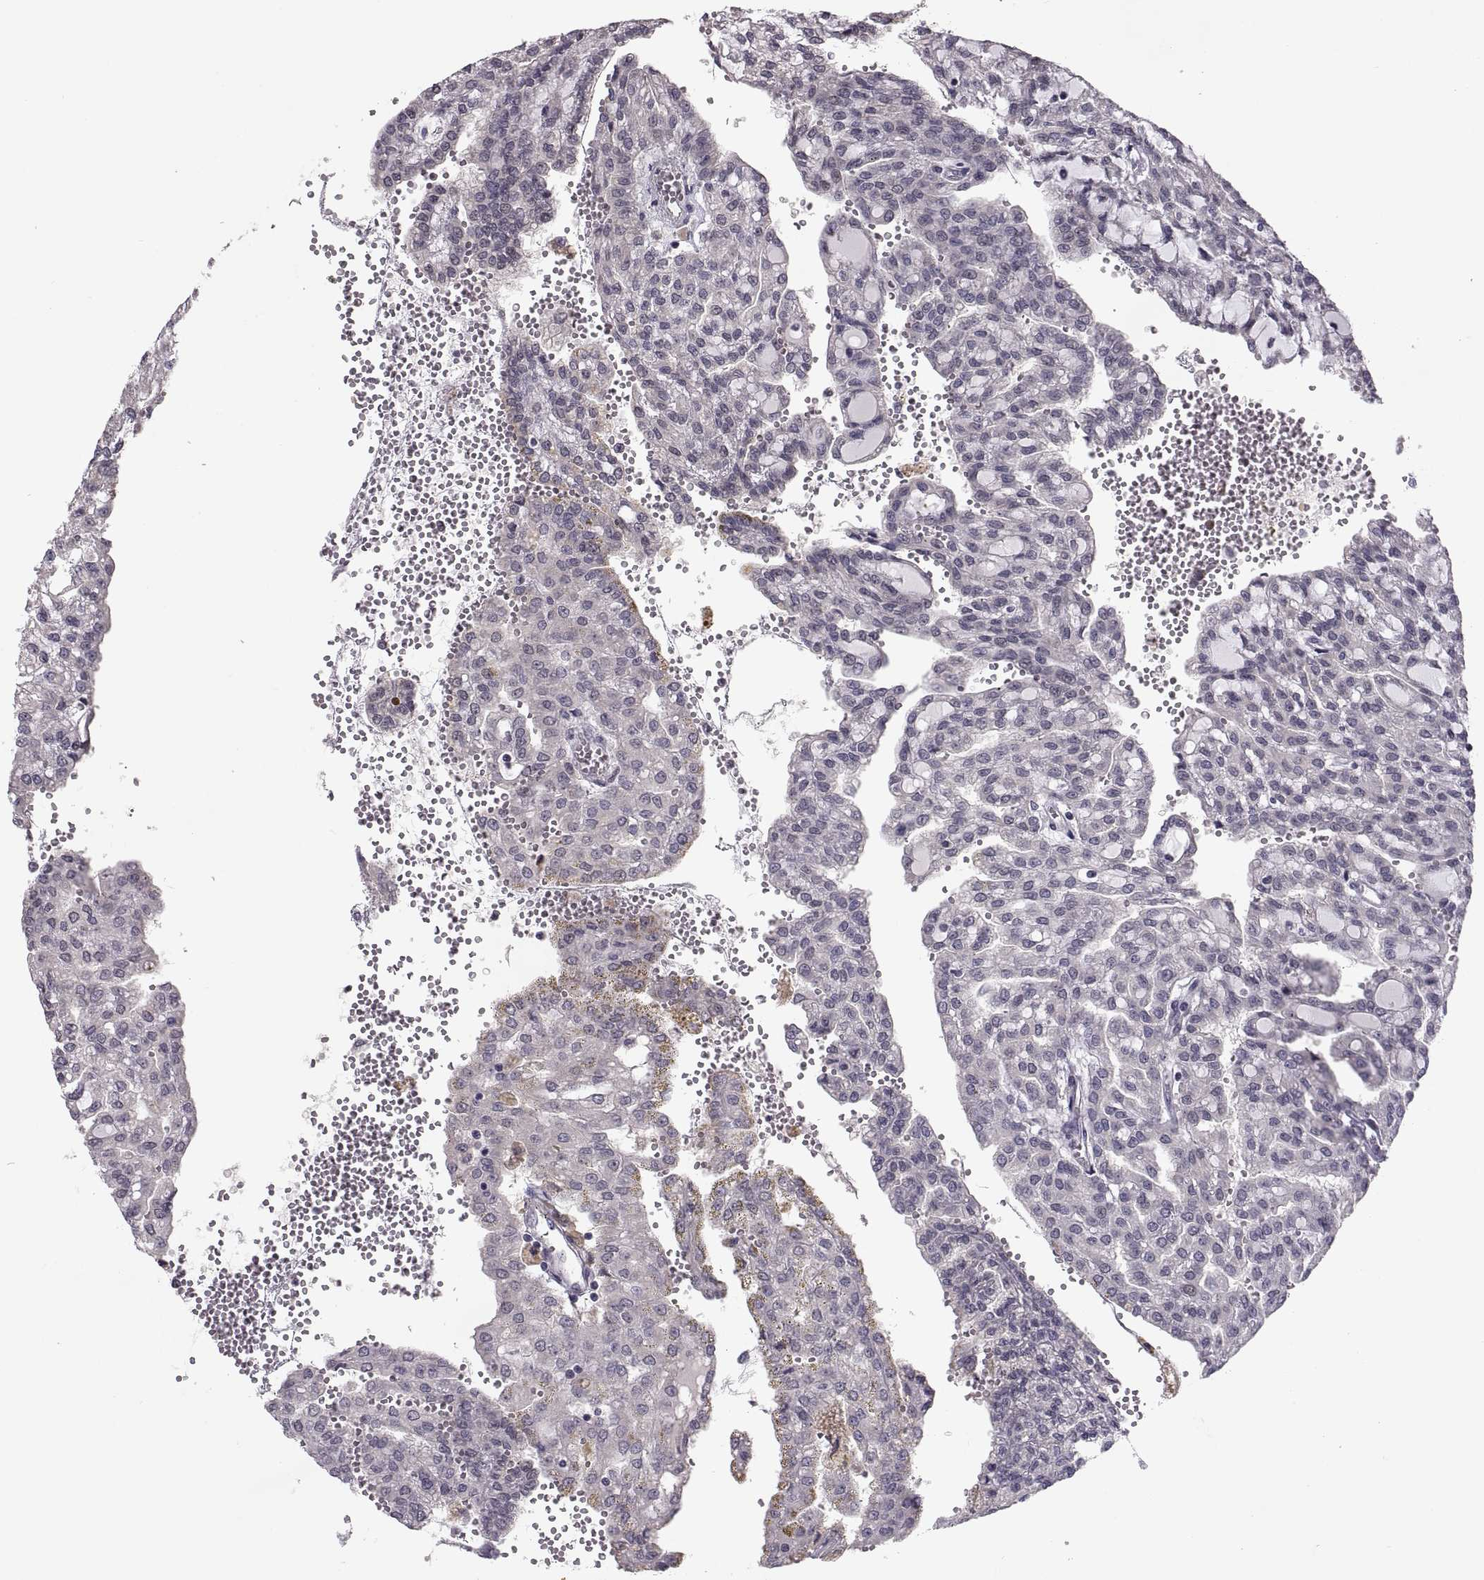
{"staining": {"intensity": "negative", "quantity": "none", "location": "none"}, "tissue": "renal cancer", "cell_type": "Tumor cells", "image_type": "cancer", "snomed": [{"axis": "morphology", "description": "Adenocarcinoma, NOS"}, {"axis": "topography", "description": "Kidney"}], "caption": "This is an IHC micrograph of human renal adenocarcinoma. There is no expression in tumor cells.", "gene": "PAX2", "patient": {"sex": "male", "age": 63}}